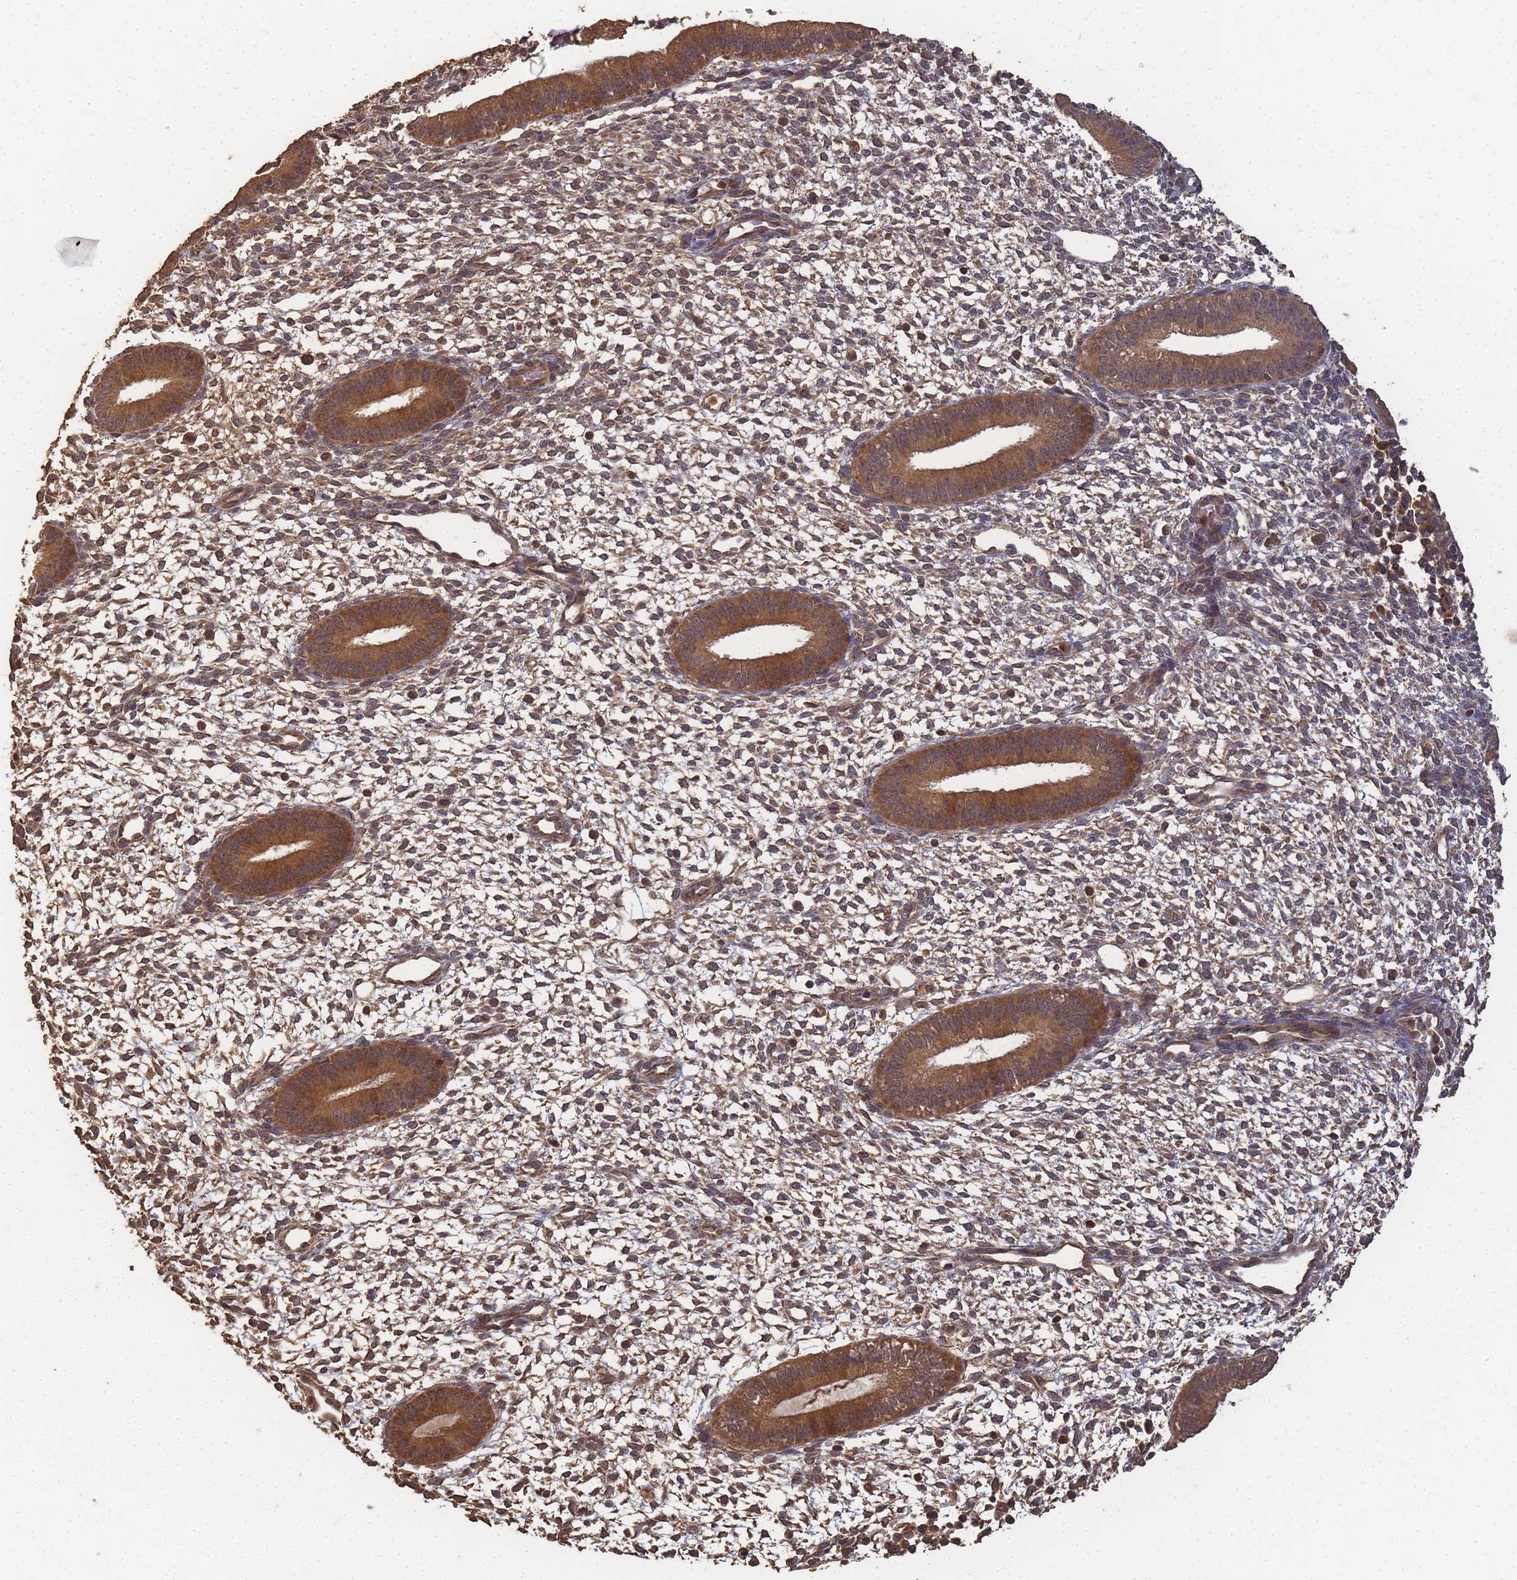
{"staining": {"intensity": "moderate", "quantity": "25%-75%", "location": "cytoplasmic/membranous"}, "tissue": "endometrium", "cell_type": "Cells in endometrial stroma", "image_type": "normal", "snomed": [{"axis": "morphology", "description": "Normal tissue, NOS"}, {"axis": "topography", "description": "Endometrium"}], "caption": "Normal endometrium was stained to show a protein in brown. There is medium levels of moderate cytoplasmic/membranous expression in approximately 25%-75% of cells in endometrial stroma. The protein of interest is shown in brown color, while the nuclei are stained blue.", "gene": "ALKBH1", "patient": {"sex": "female", "age": 46}}